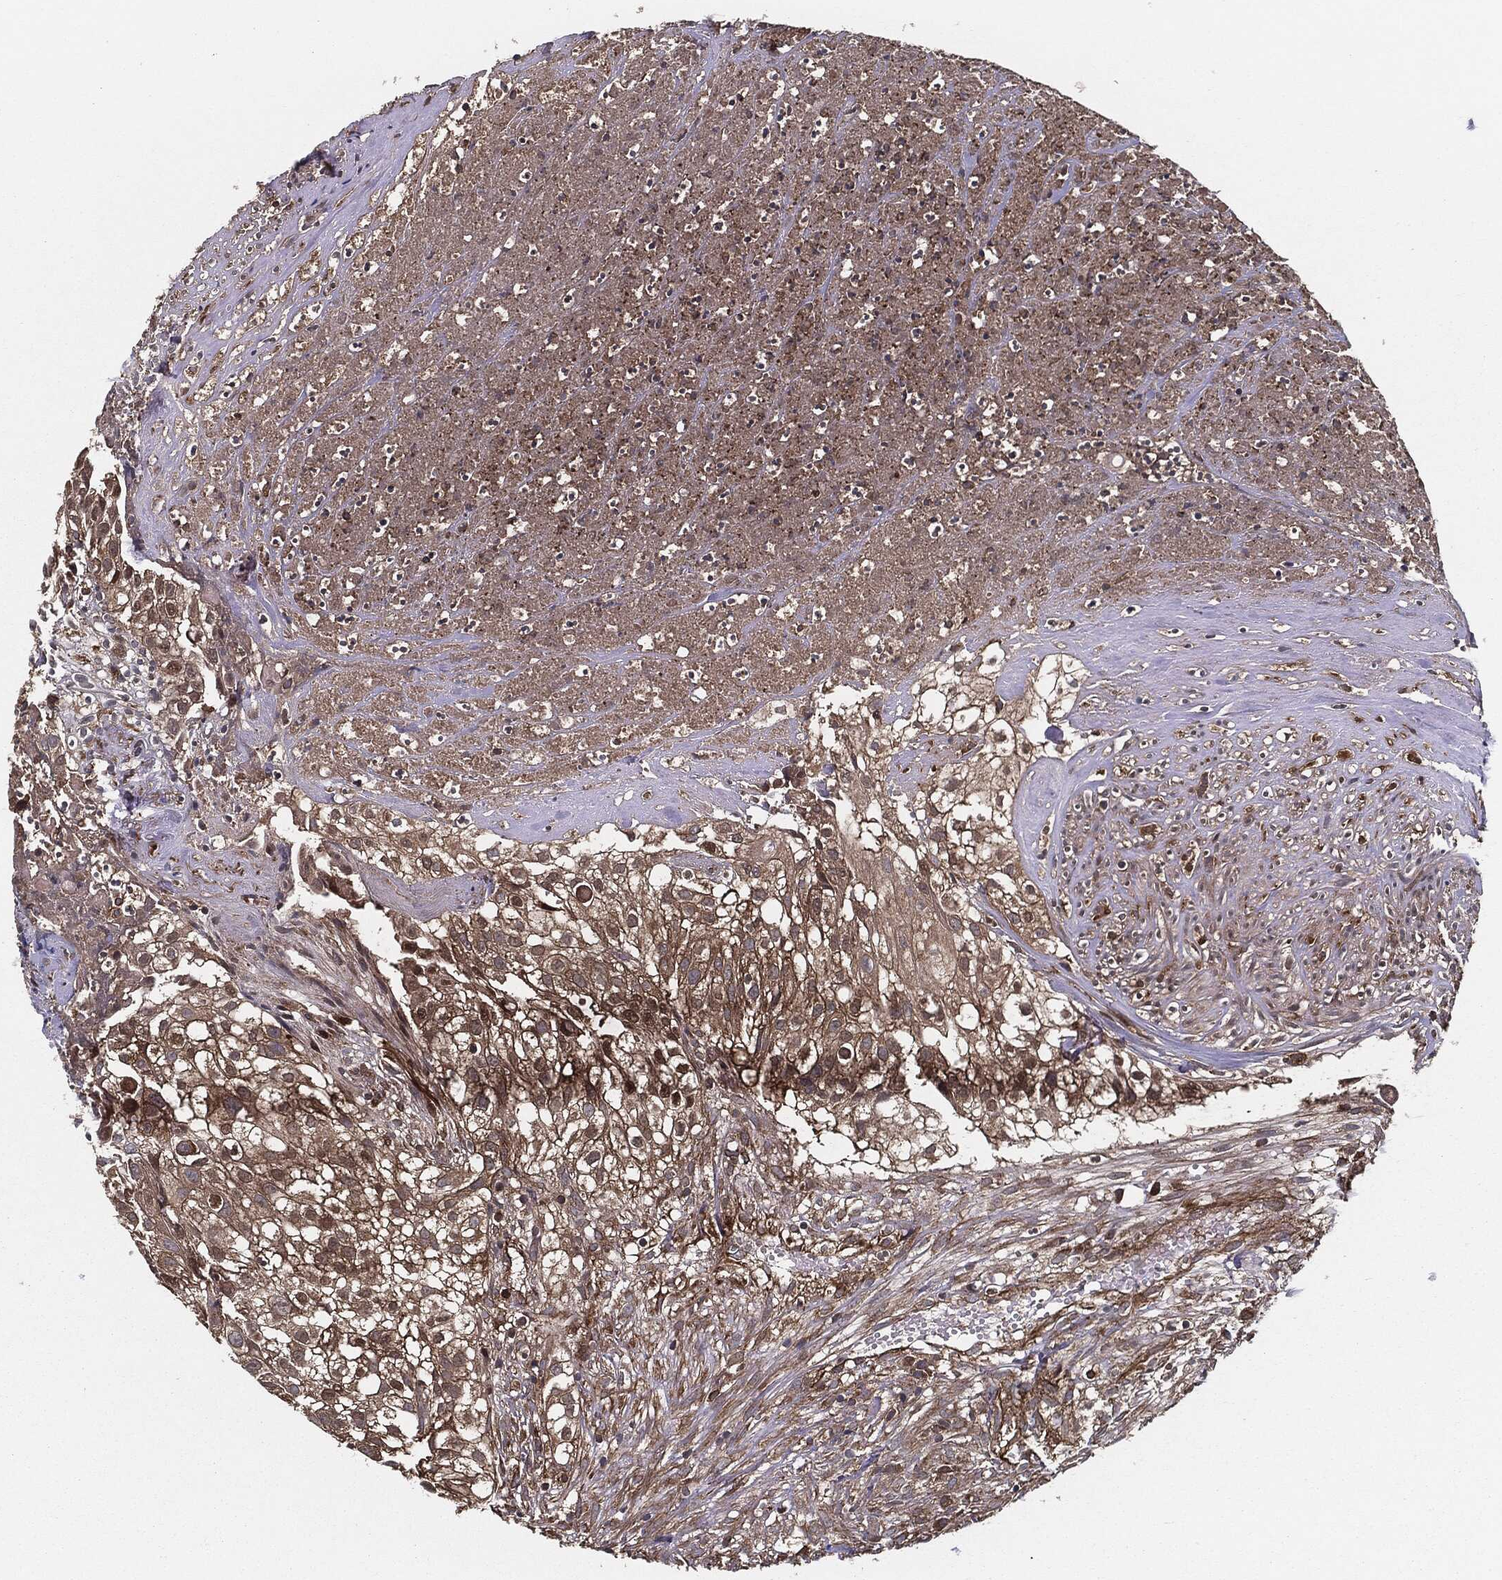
{"staining": {"intensity": "moderate", "quantity": ">75%", "location": "cytoplasmic/membranous"}, "tissue": "urothelial cancer", "cell_type": "Tumor cells", "image_type": "cancer", "snomed": [{"axis": "morphology", "description": "Urothelial carcinoma, High grade"}, {"axis": "topography", "description": "Urinary bladder"}], "caption": "Protein expression analysis of human urothelial cancer reveals moderate cytoplasmic/membranous staining in approximately >75% of tumor cells.", "gene": "RAP1GDS1", "patient": {"sex": "female", "age": 79}}